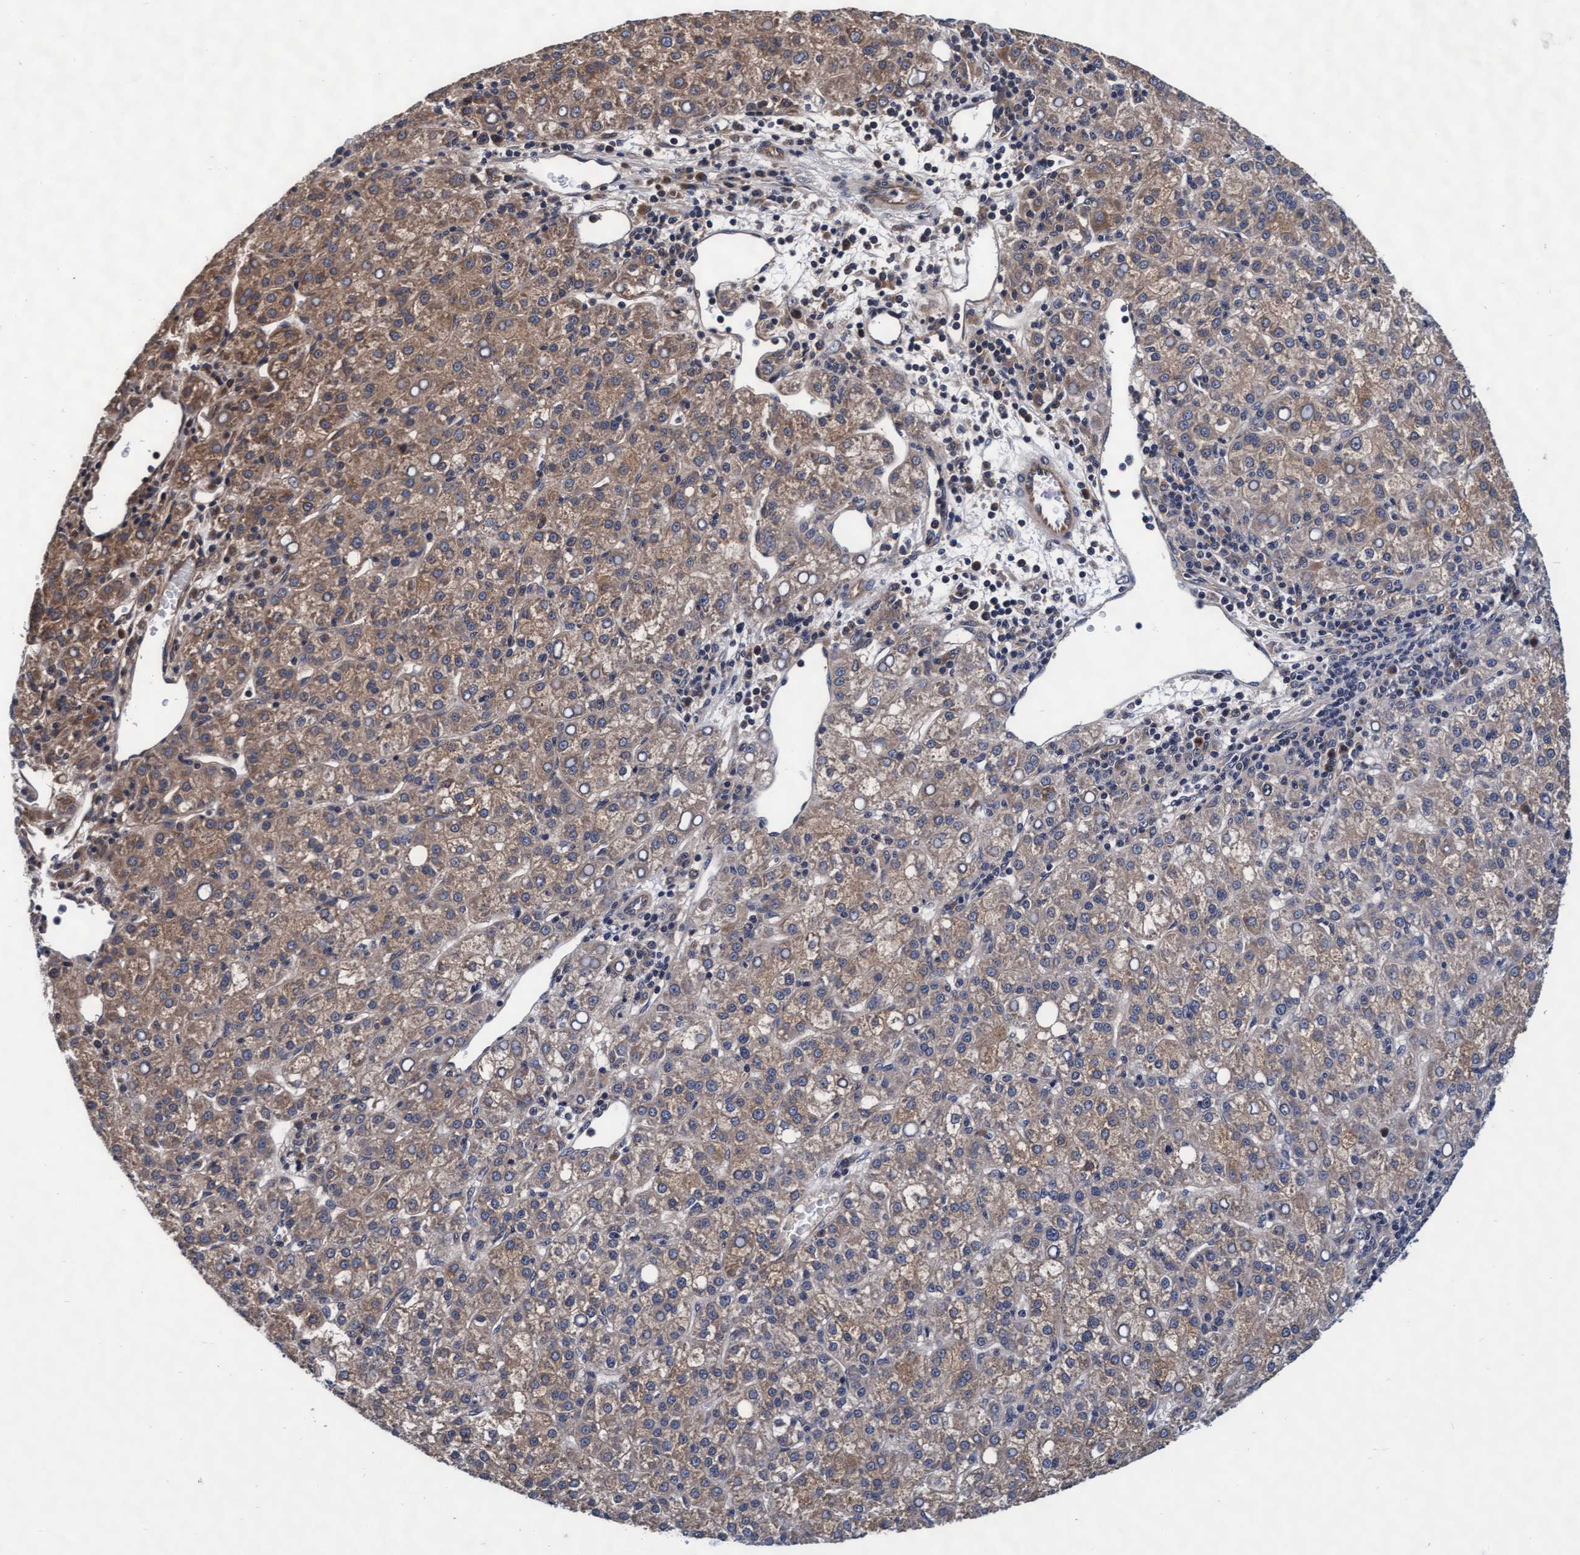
{"staining": {"intensity": "moderate", "quantity": ">75%", "location": "cytoplasmic/membranous"}, "tissue": "liver cancer", "cell_type": "Tumor cells", "image_type": "cancer", "snomed": [{"axis": "morphology", "description": "Carcinoma, Hepatocellular, NOS"}, {"axis": "topography", "description": "Liver"}], "caption": "Liver cancer (hepatocellular carcinoma) stained with a brown dye exhibits moderate cytoplasmic/membranous positive positivity in about >75% of tumor cells.", "gene": "EFCAB13", "patient": {"sex": "female", "age": 58}}